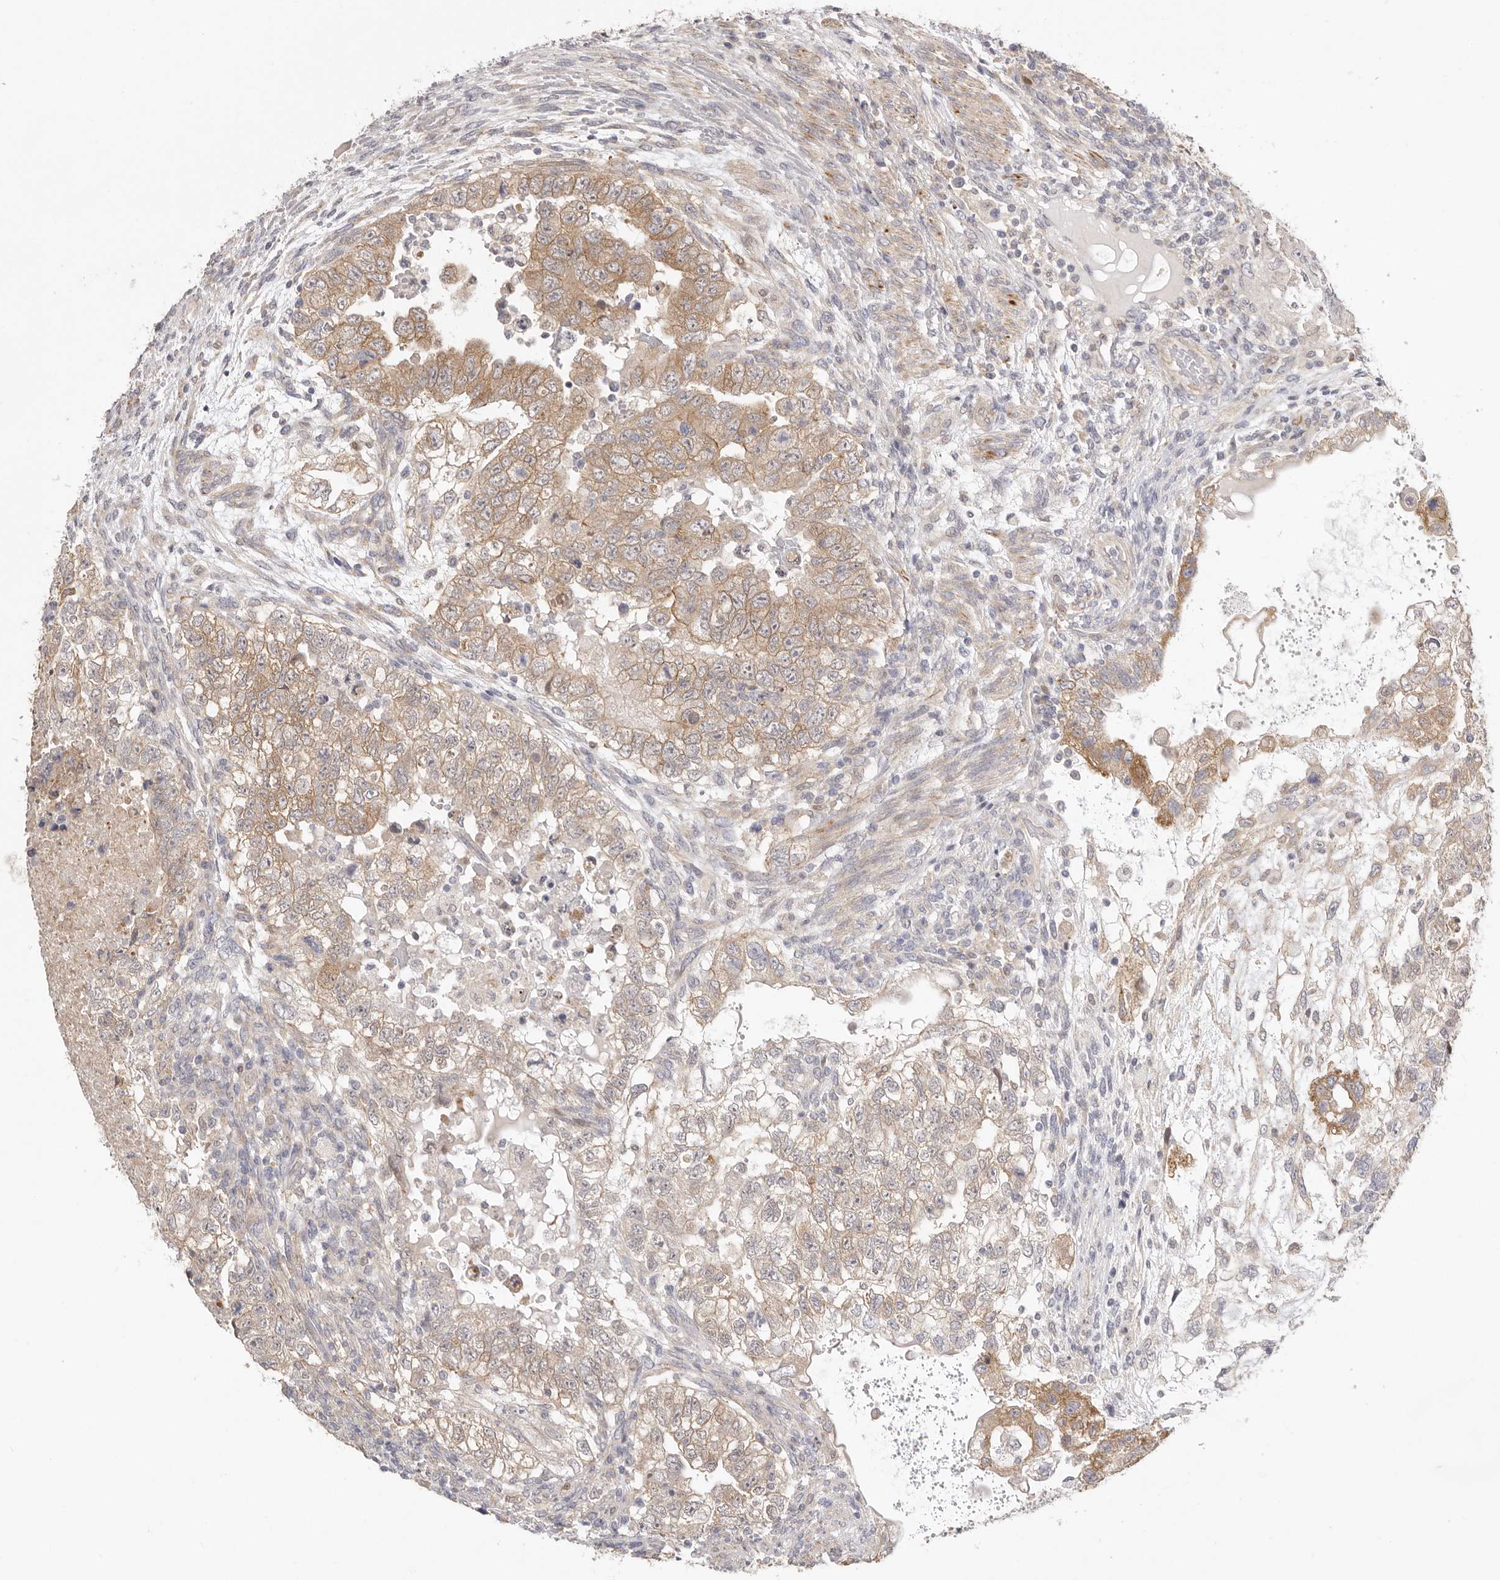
{"staining": {"intensity": "weak", "quantity": ">75%", "location": "cytoplasmic/membranous"}, "tissue": "testis cancer", "cell_type": "Tumor cells", "image_type": "cancer", "snomed": [{"axis": "morphology", "description": "Carcinoma, Embryonal, NOS"}, {"axis": "topography", "description": "Testis"}], "caption": "Immunohistochemistry (IHC) (DAB (3,3'-diaminobenzidine)) staining of testis embryonal carcinoma shows weak cytoplasmic/membranous protein expression in approximately >75% of tumor cells.", "gene": "MSRB2", "patient": {"sex": "male", "age": 37}}